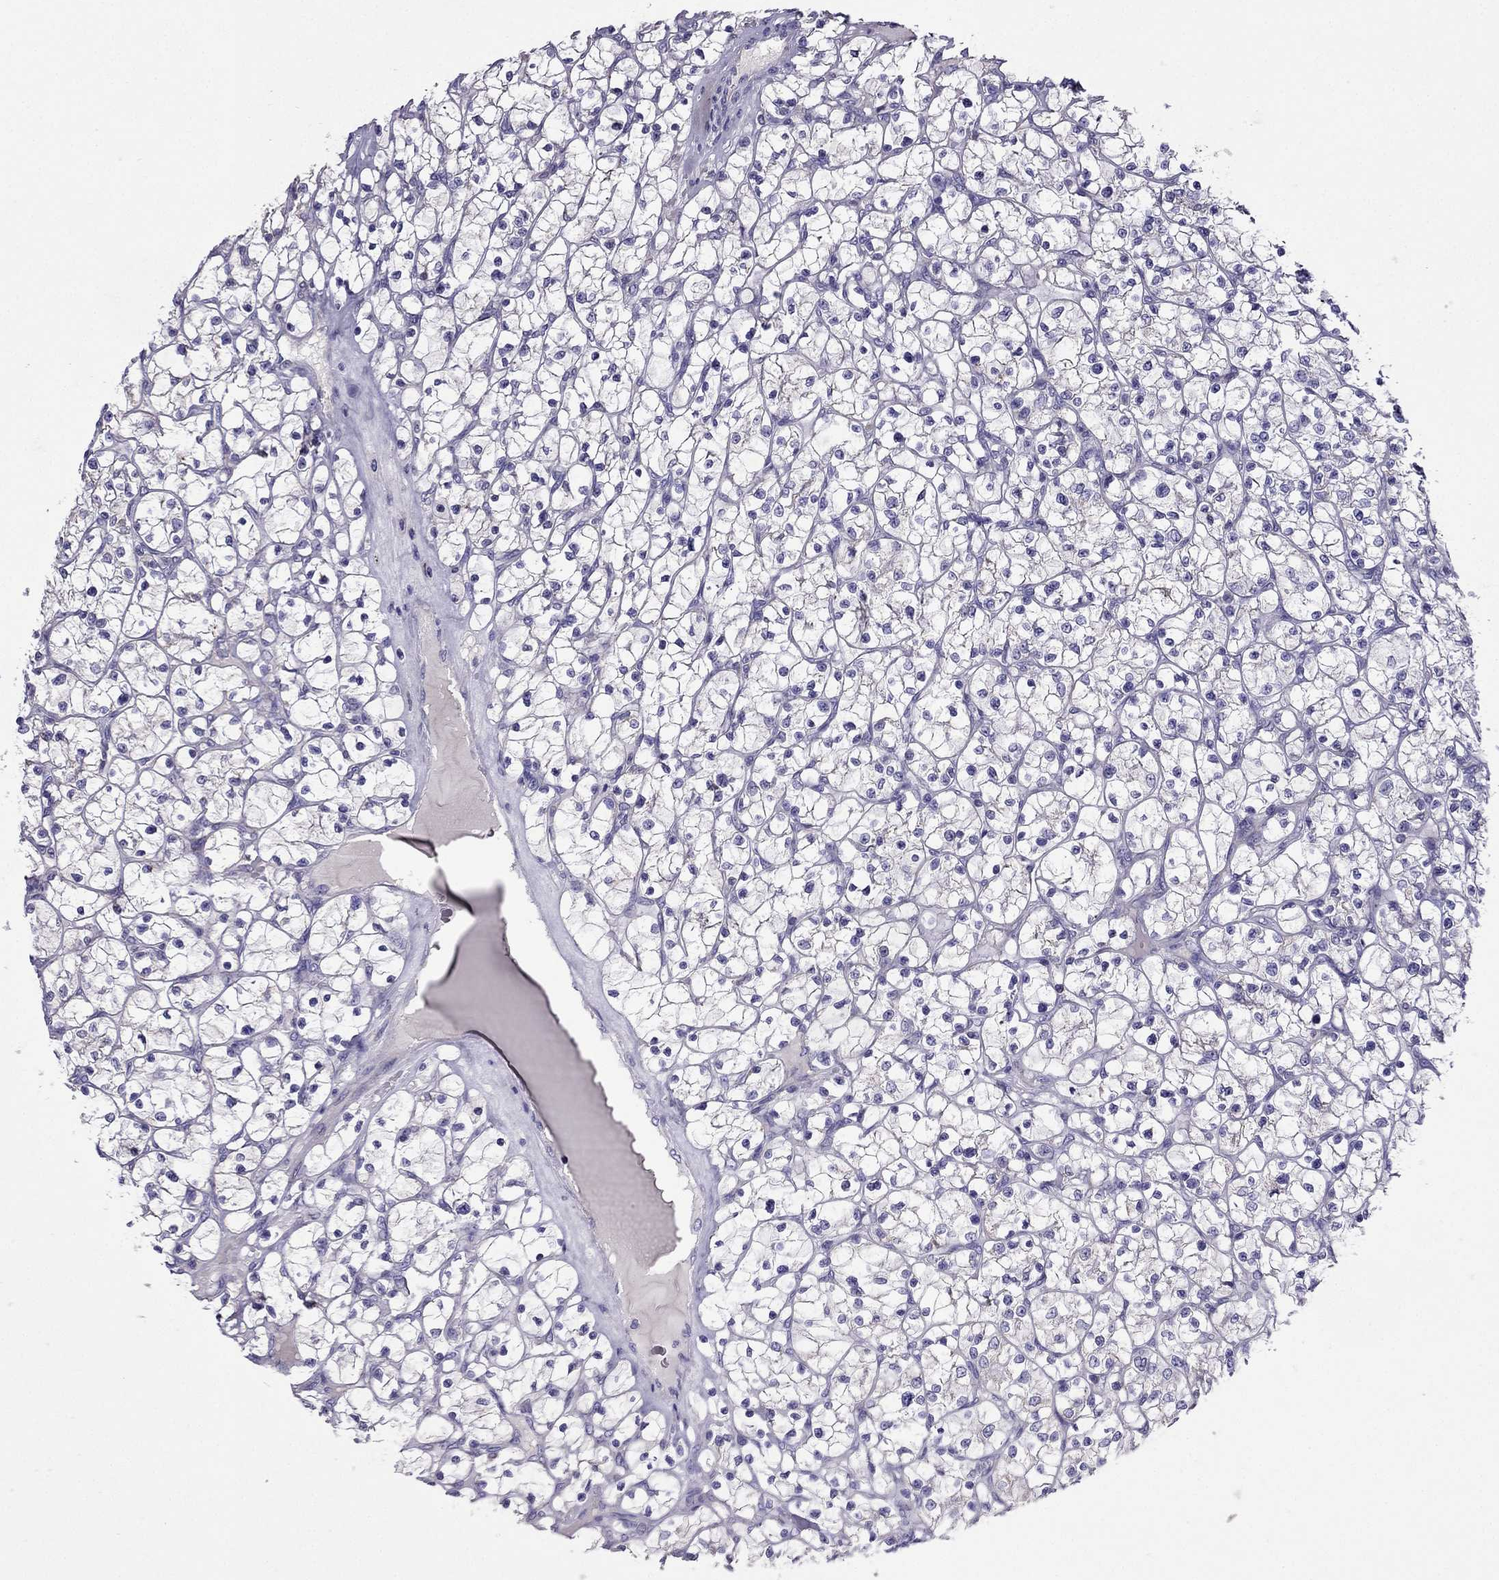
{"staining": {"intensity": "negative", "quantity": "none", "location": "none"}, "tissue": "renal cancer", "cell_type": "Tumor cells", "image_type": "cancer", "snomed": [{"axis": "morphology", "description": "Adenocarcinoma, NOS"}, {"axis": "topography", "description": "Kidney"}], "caption": "Tumor cells are negative for brown protein staining in renal cancer. The staining is performed using DAB brown chromogen with nuclei counter-stained in using hematoxylin.", "gene": "DSC1", "patient": {"sex": "female", "age": 64}}